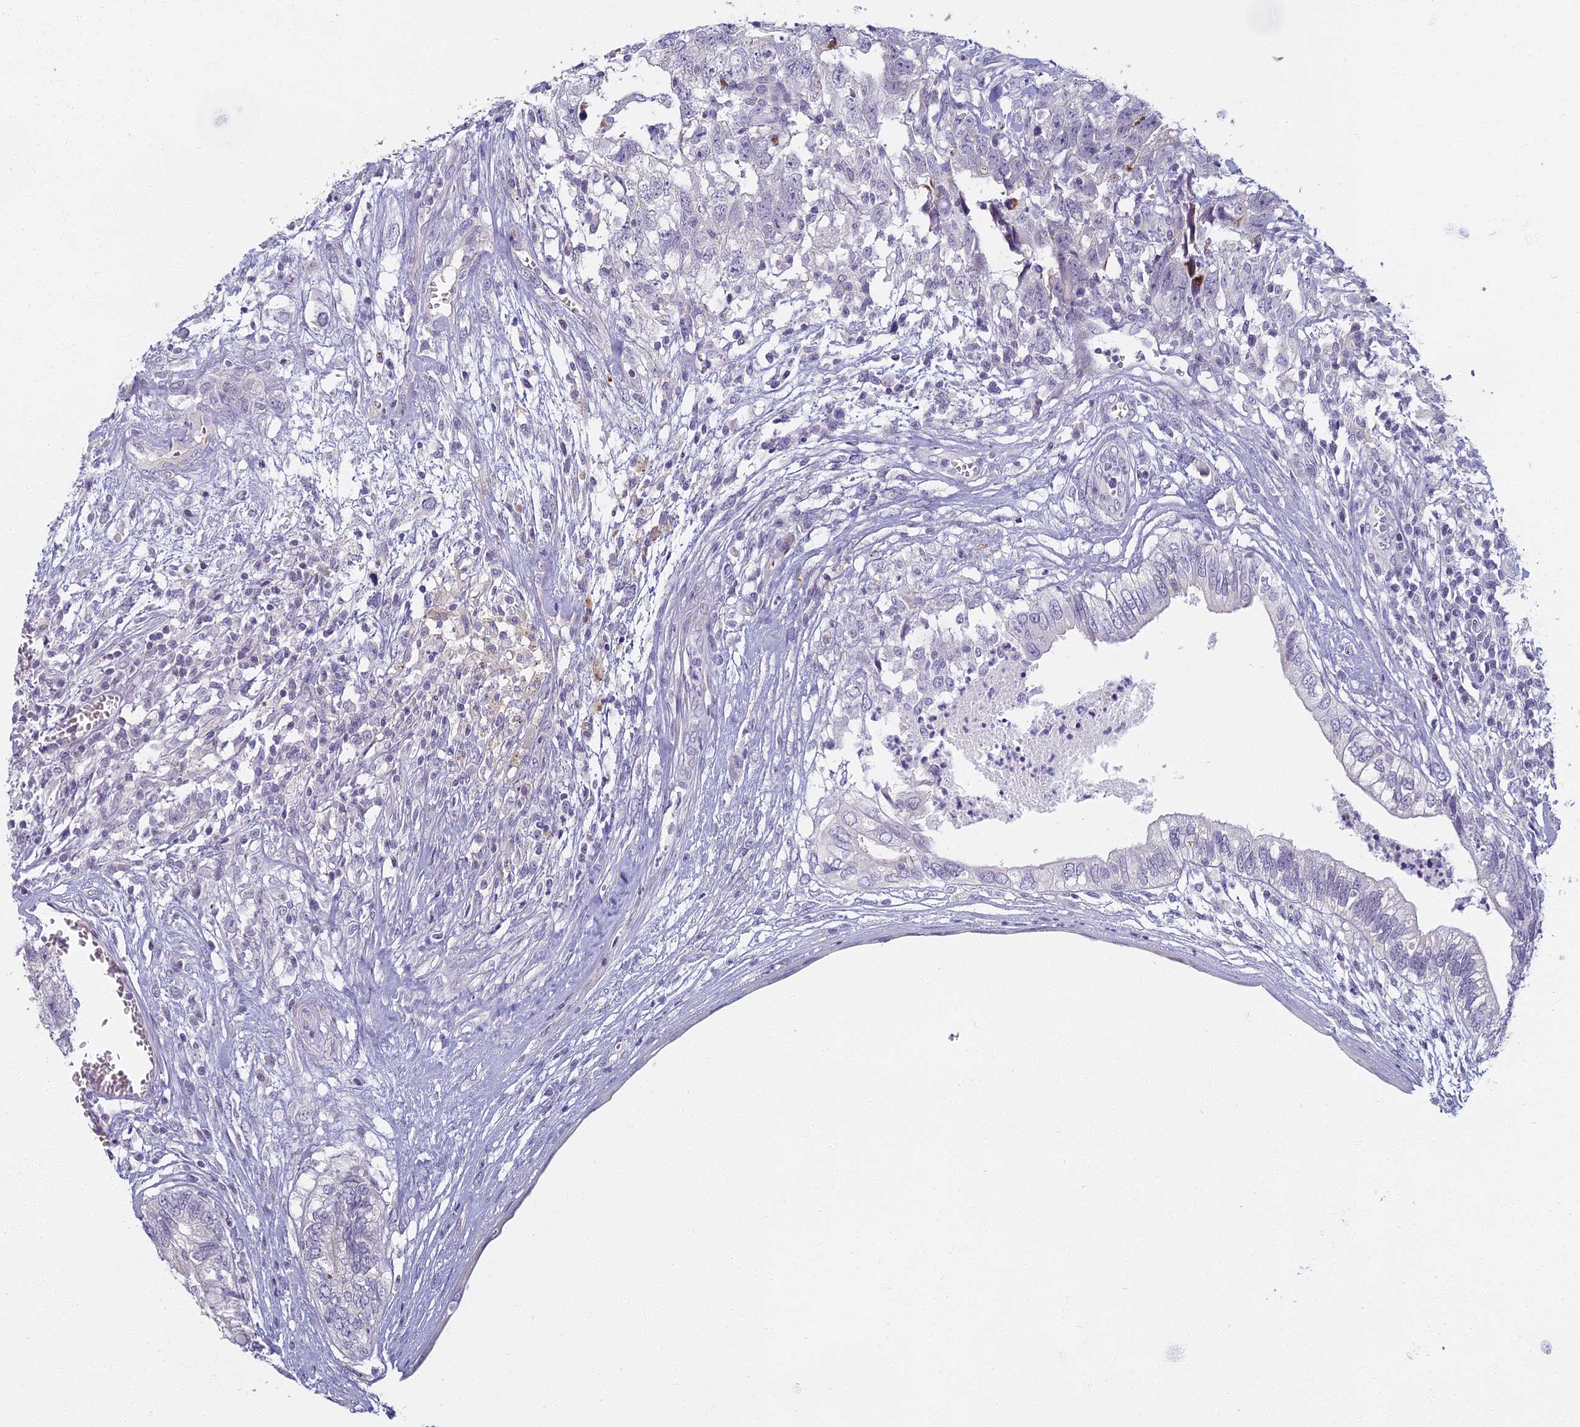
{"staining": {"intensity": "negative", "quantity": "none", "location": "none"}, "tissue": "testis cancer", "cell_type": "Tumor cells", "image_type": "cancer", "snomed": [{"axis": "morphology", "description": "Seminoma, NOS"}, {"axis": "morphology", "description": "Carcinoma, Embryonal, NOS"}, {"axis": "topography", "description": "Testis"}], "caption": "IHC photomicrograph of testis embryonal carcinoma stained for a protein (brown), which exhibits no expression in tumor cells. (DAB IHC with hematoxylin counter stain).", "gene": "ARL15", "patient": {"sex": "male", "age": 29}}